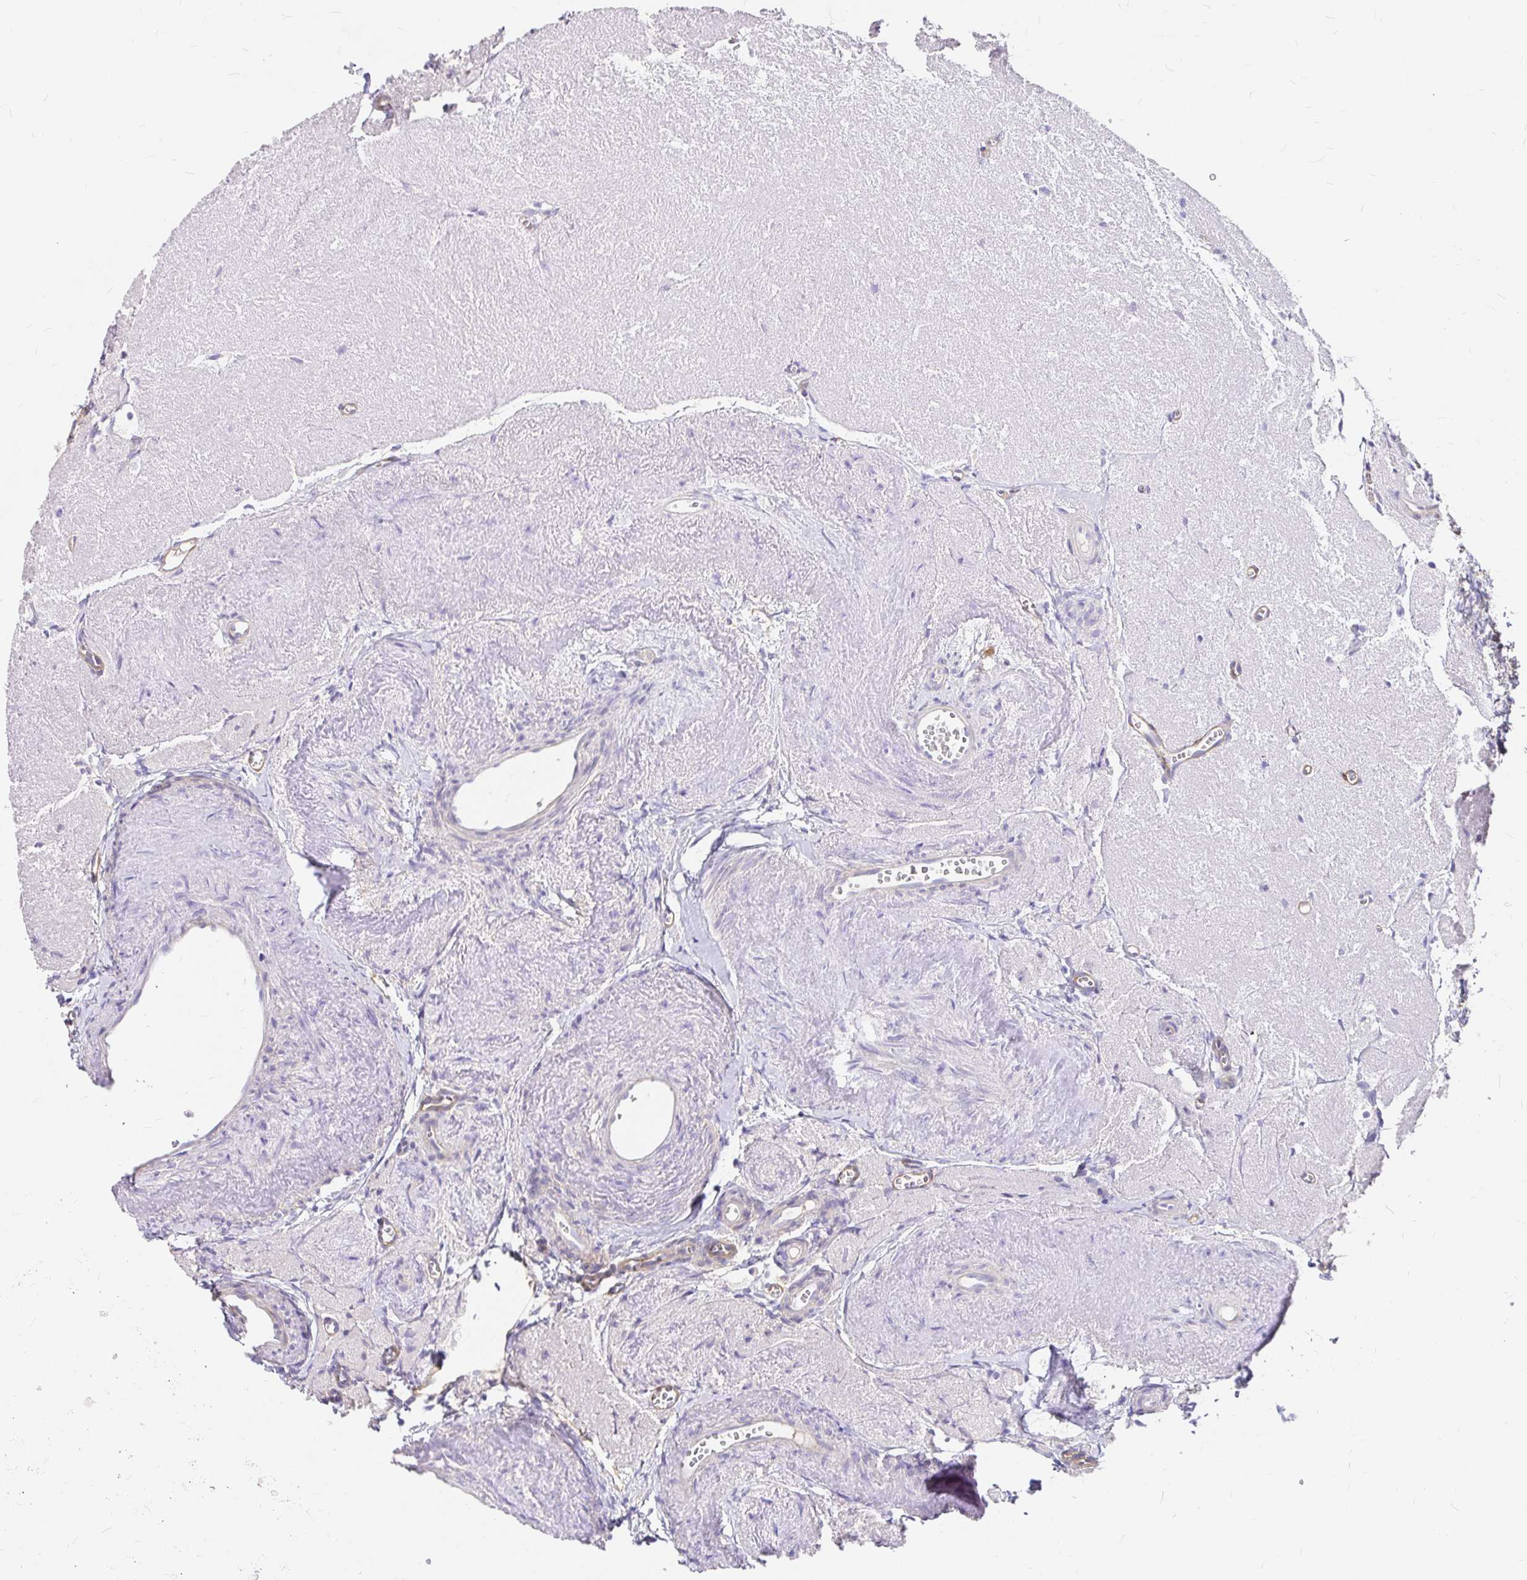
{"staining": {"intensity": "strong", "quantity": ">75%", "location": "cytoplasmic/membranous"}, "tissue": "ovary", "cell_type": "Follicle cells", "image_type": "normal", "snomed": [{"axis": "morphology", "description": "Normal tissue, NOS"}, {"axis": "topography", "description": "Ovary"}], "caption": "A photomicrograph of ovary stained for a protein demonstrates strong cytoplasmic/membranous brown staining in follicle cells.", "gene": "MYO1B", "patient": {"sex": "female", "age": 41}}